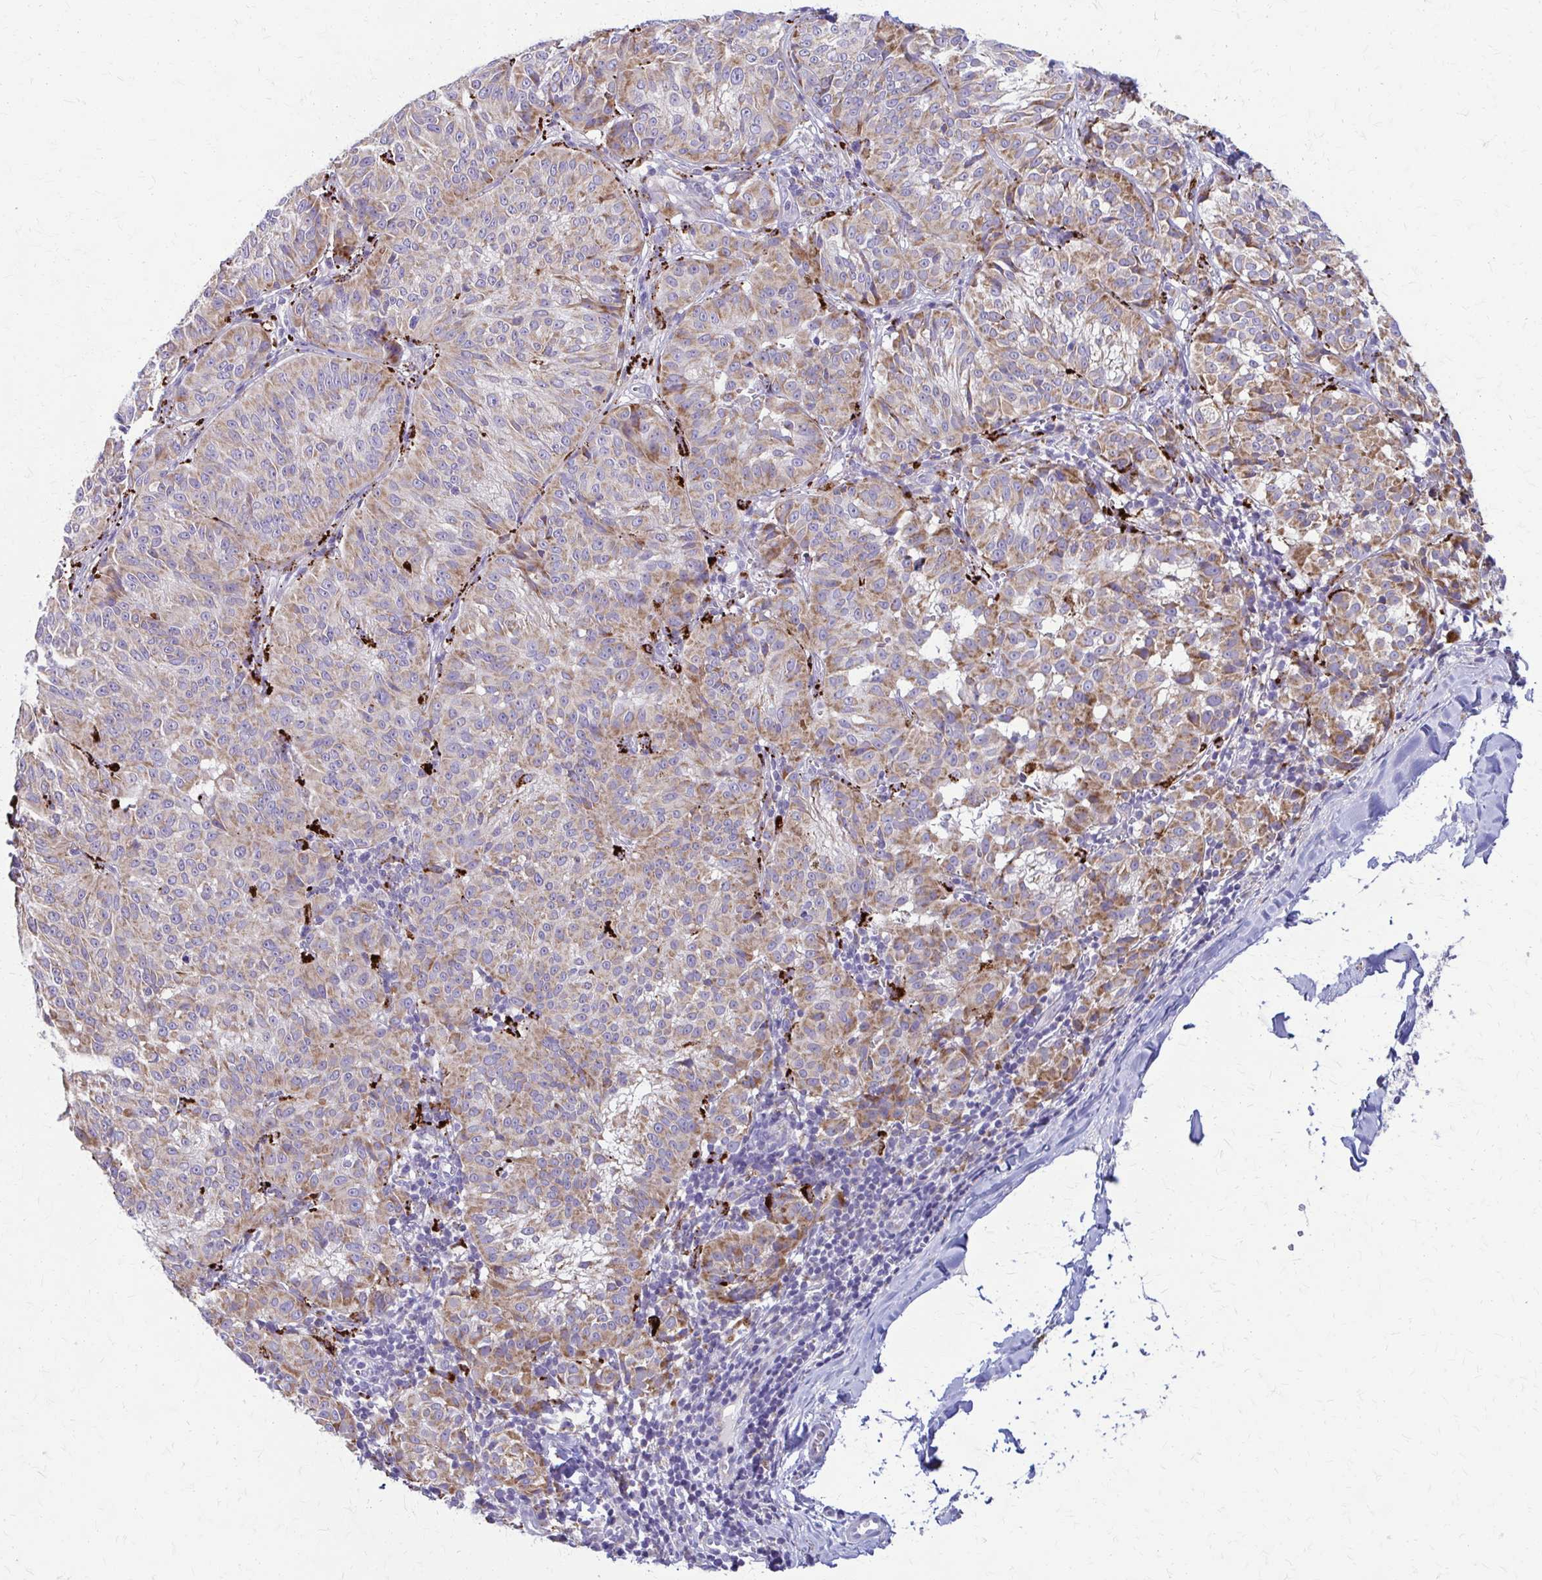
{"staining": {"intensity": "moderate", "quantity": "25%-75%", "location": "cytoplasmic/membranous"}, "tissue": "melanoma", "cell_type": "Tumor cells", "image_type": "cancer", "snomed": [{"axis": "morphology", "description": "Malignant melanoma, NOS"}, {"axis": "topography", "description": "Skin"}], "caption": "Protein positivity by IHC reveals moderate cytoplasmic/membranous positivity in approximately 25%-75% of tumor cells in malignant melanoma.", "gene": "SAMD13", "patient": {"sex": "female", "age": 72}}